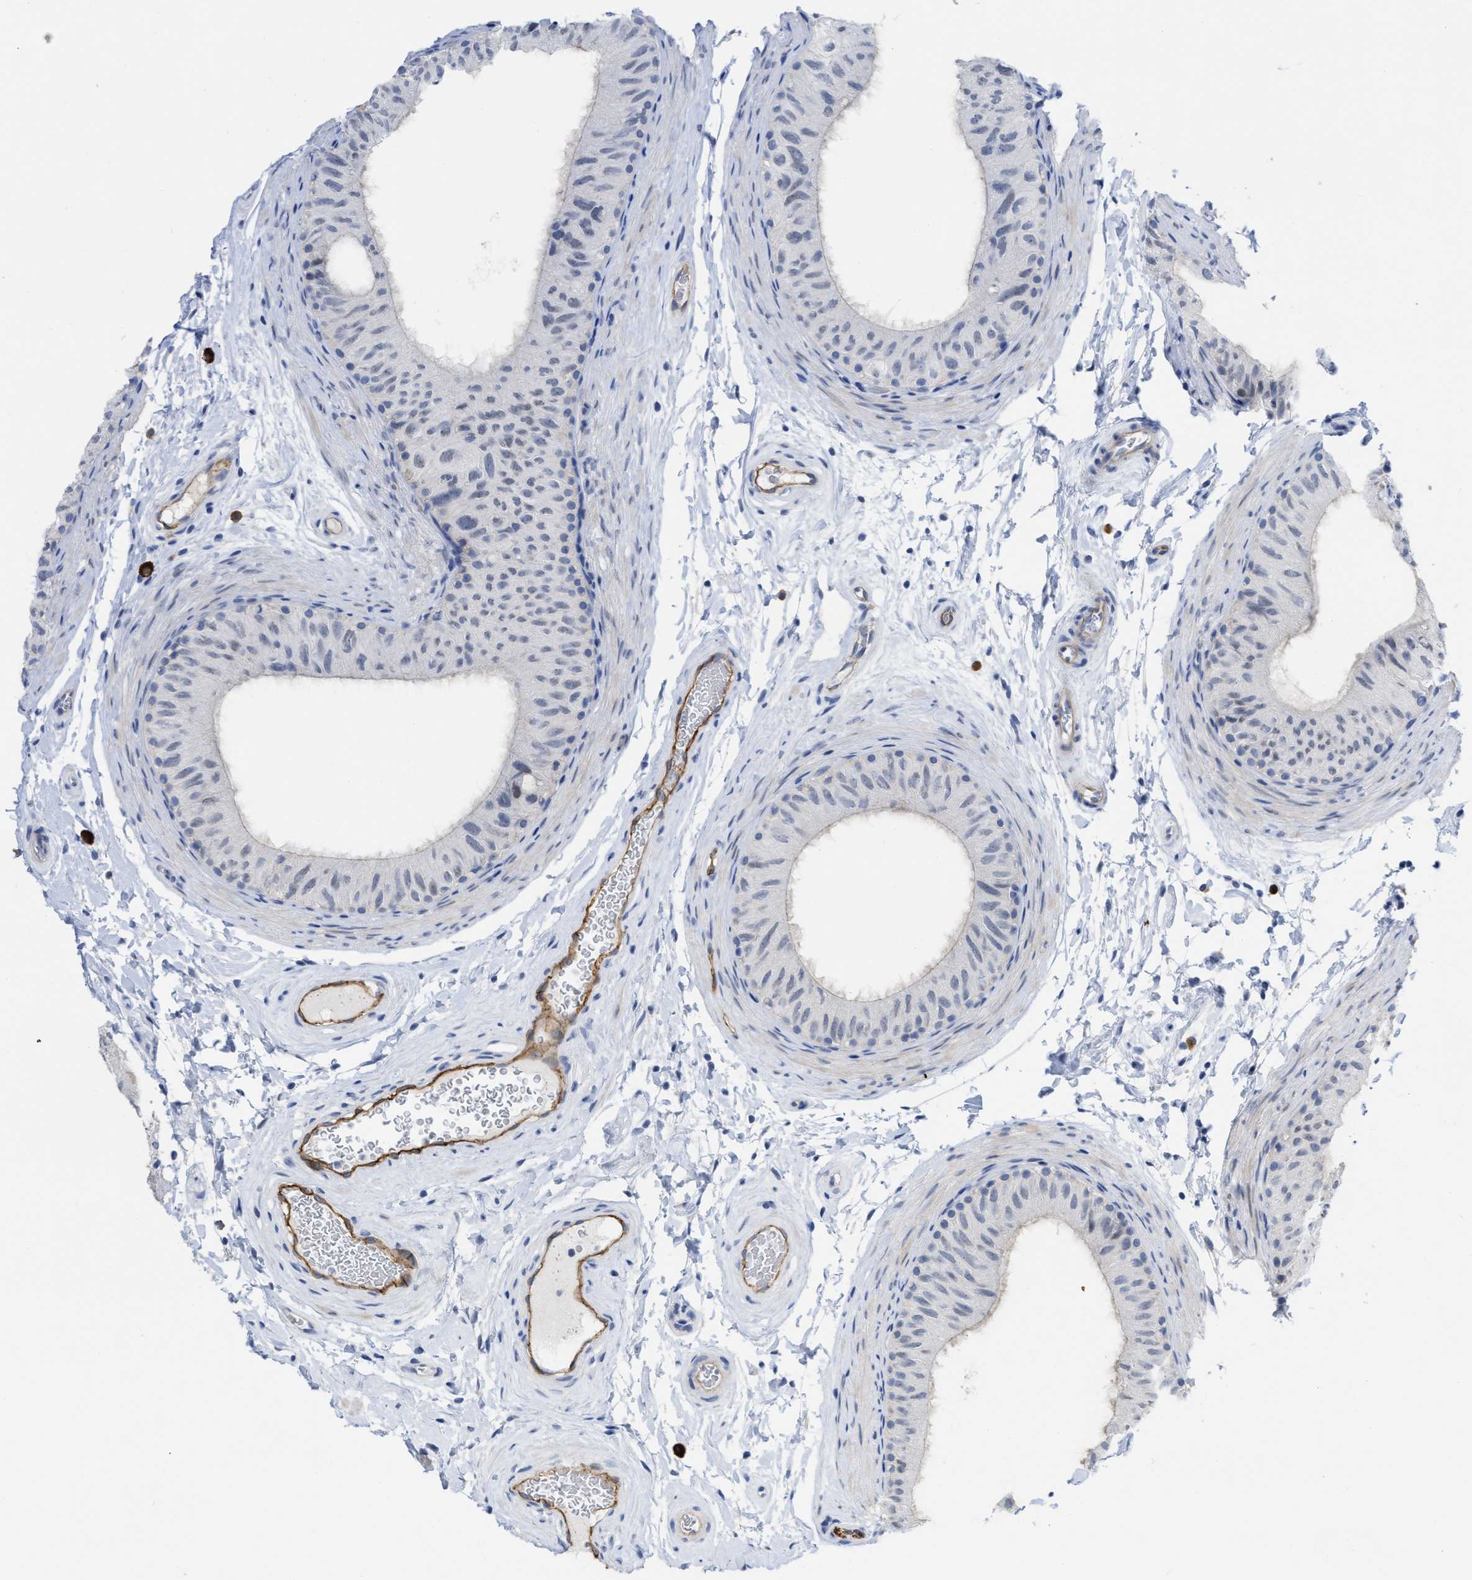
{"staining": {"intensity": "moderate", "quantity": "<25%", "location": "cytoplasmic/membranous,nuclear"}, "tissue": "epididymis", "cell_type": "Glandular cells", "image_type": "normal", "snomed": [{"axis": "morphology", "description": "Normal tissue, NOS"}, {"axis": "topography", "description": "Epididymis"}], "caption": "A brown stain shows moderate cytoplasmic/membranous,nuclear positivity of a protein in glandular cells of normal epididymis. The staining is performed using DAB brown chromogen to label protein expression. The nuclei are counter-stained blue using hematoxylin.", "gene": "ACKR1", "patient": {"sex": "male", "age": 34}}